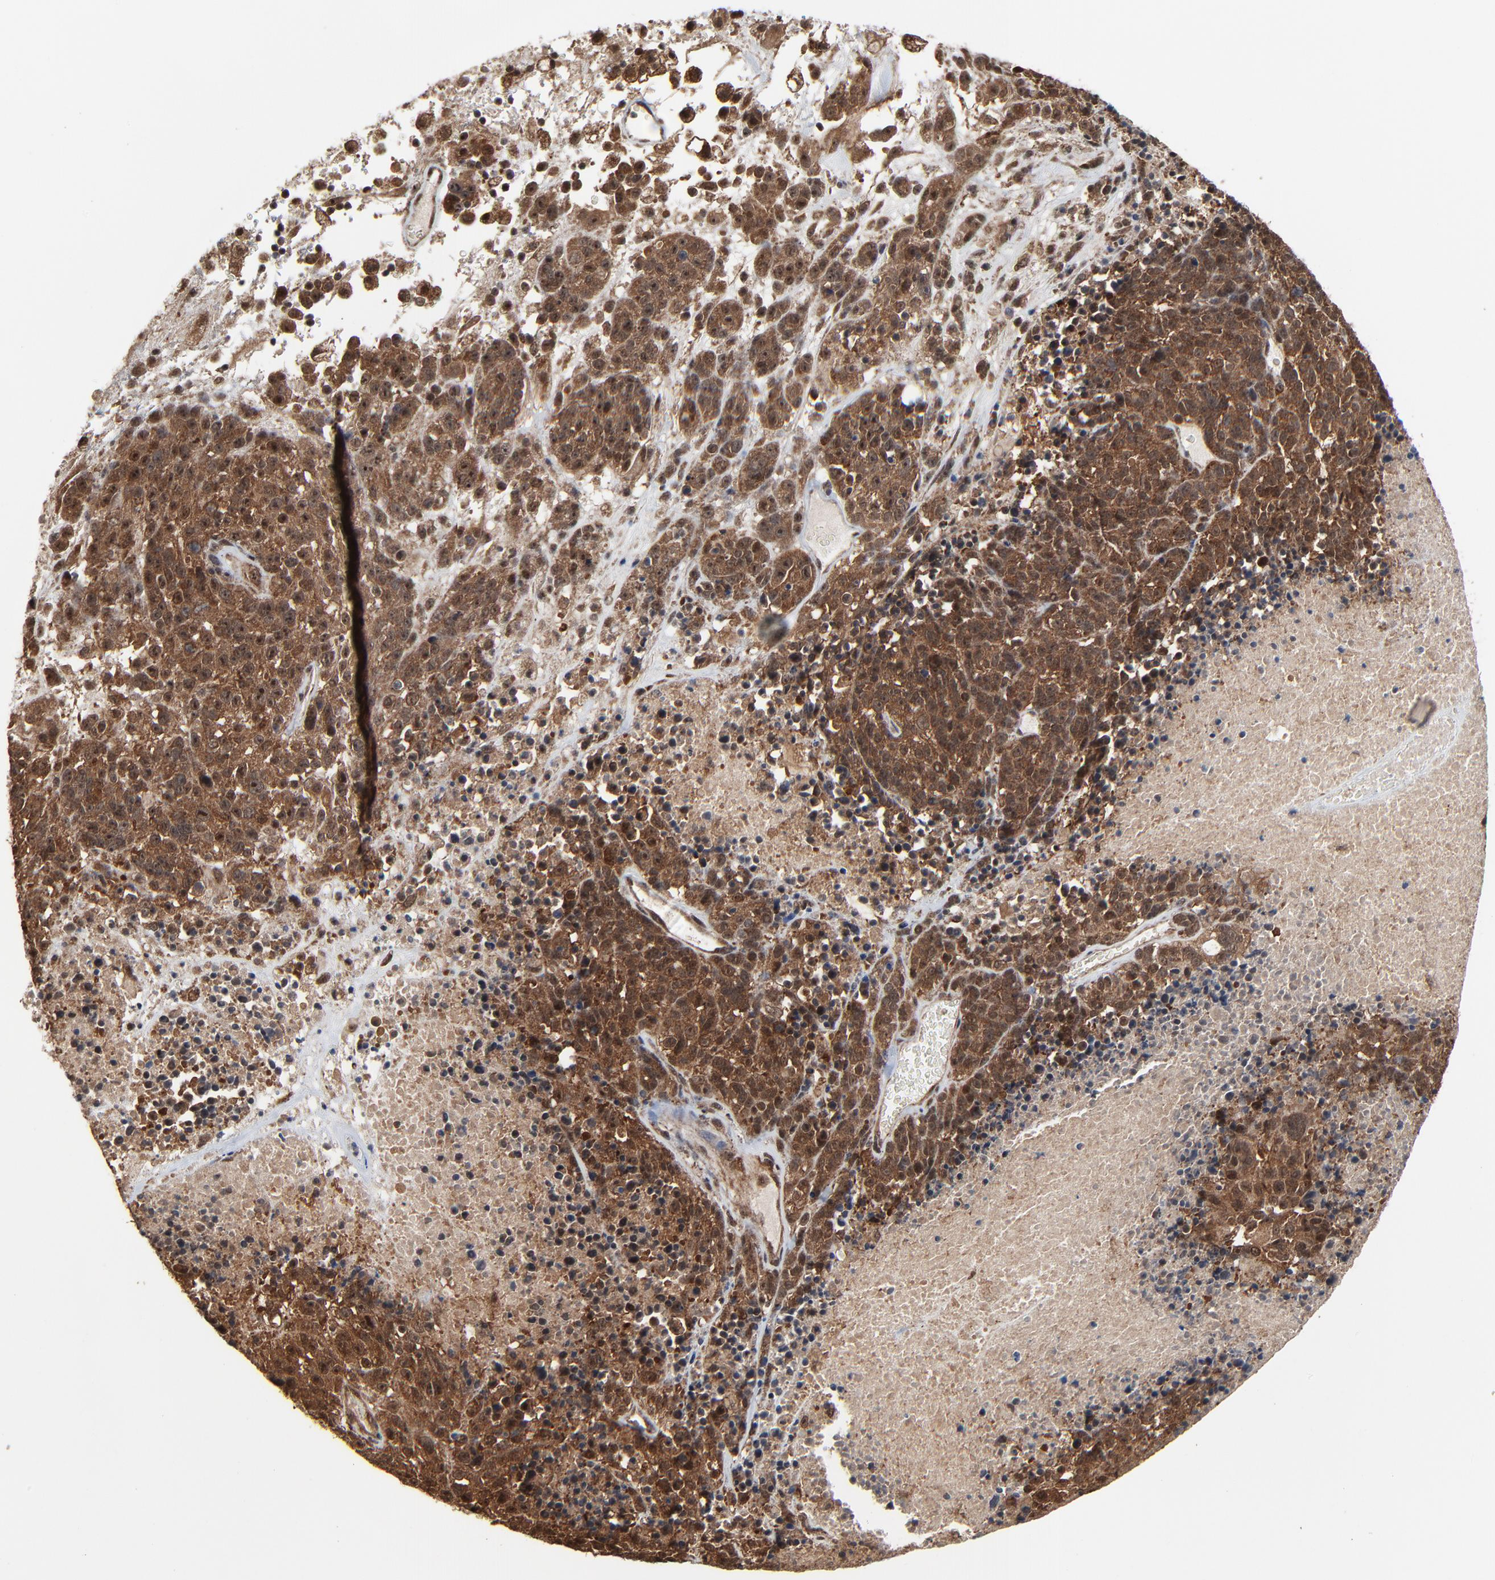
{"staining": {"intensity": "strong", "quantity": ">75%", "location": "cytoplasmic/membranous,nuclear"}, "tissue": "melanoma", "cell_type": "Tumor cells", "image_type": "cancer", "snomed": [{"axis": "morphology", "description": "Malignant melanoma, Metastatic site"}, {"axis": "topography", "description": "Cerebral cortex"}], "caption": "A brown stain highlights strong cytoplasmic/membranous and nuclear staining of a protein in melanoma tumor cells.", "gene": "RHOJ", "patient": {"sex": "female", "age": 52}}